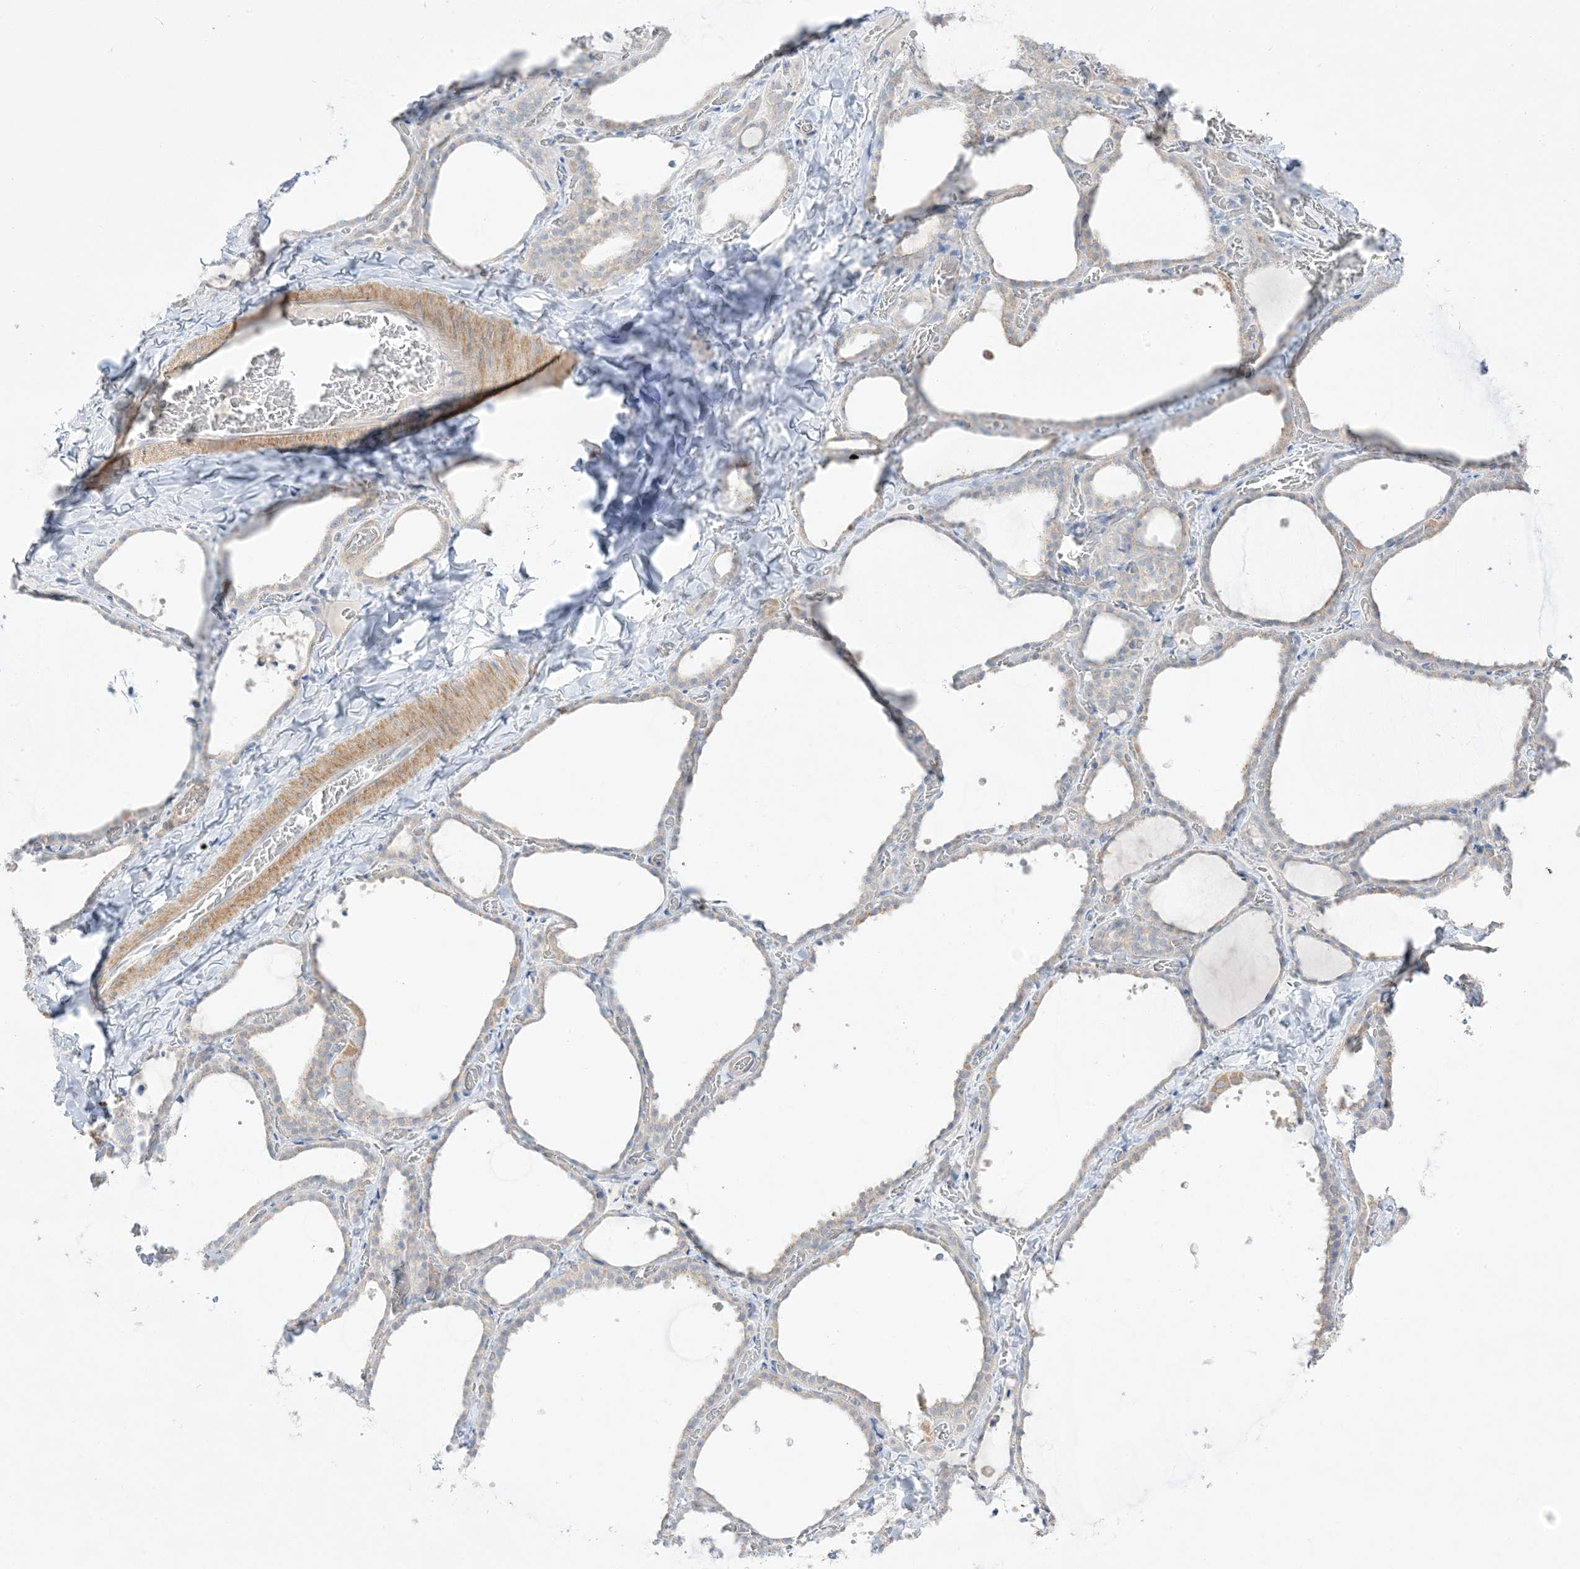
{"staining": {"intensity": "weak", "quantity": "<25%", "location": "cytoplasmic/membranous"}, "tissue": "thyroid gland", "cell_type": "Glandular cells", "image_type": "normal", "snomed": [{"axis": "morphology", "description": "Normal tissue, NOS"}, {"axis": "topography", "description": "Thyroid gland"}], "caption": "Immunohistochemical staining of normal human thyroid gland displays no significant positivity in glandular cells. (Immunohistochemistry (ihc), brightfield microscopy, high magnification).", "gene": "FAM184A", "patient": {"sex": "female", "age": 22}}